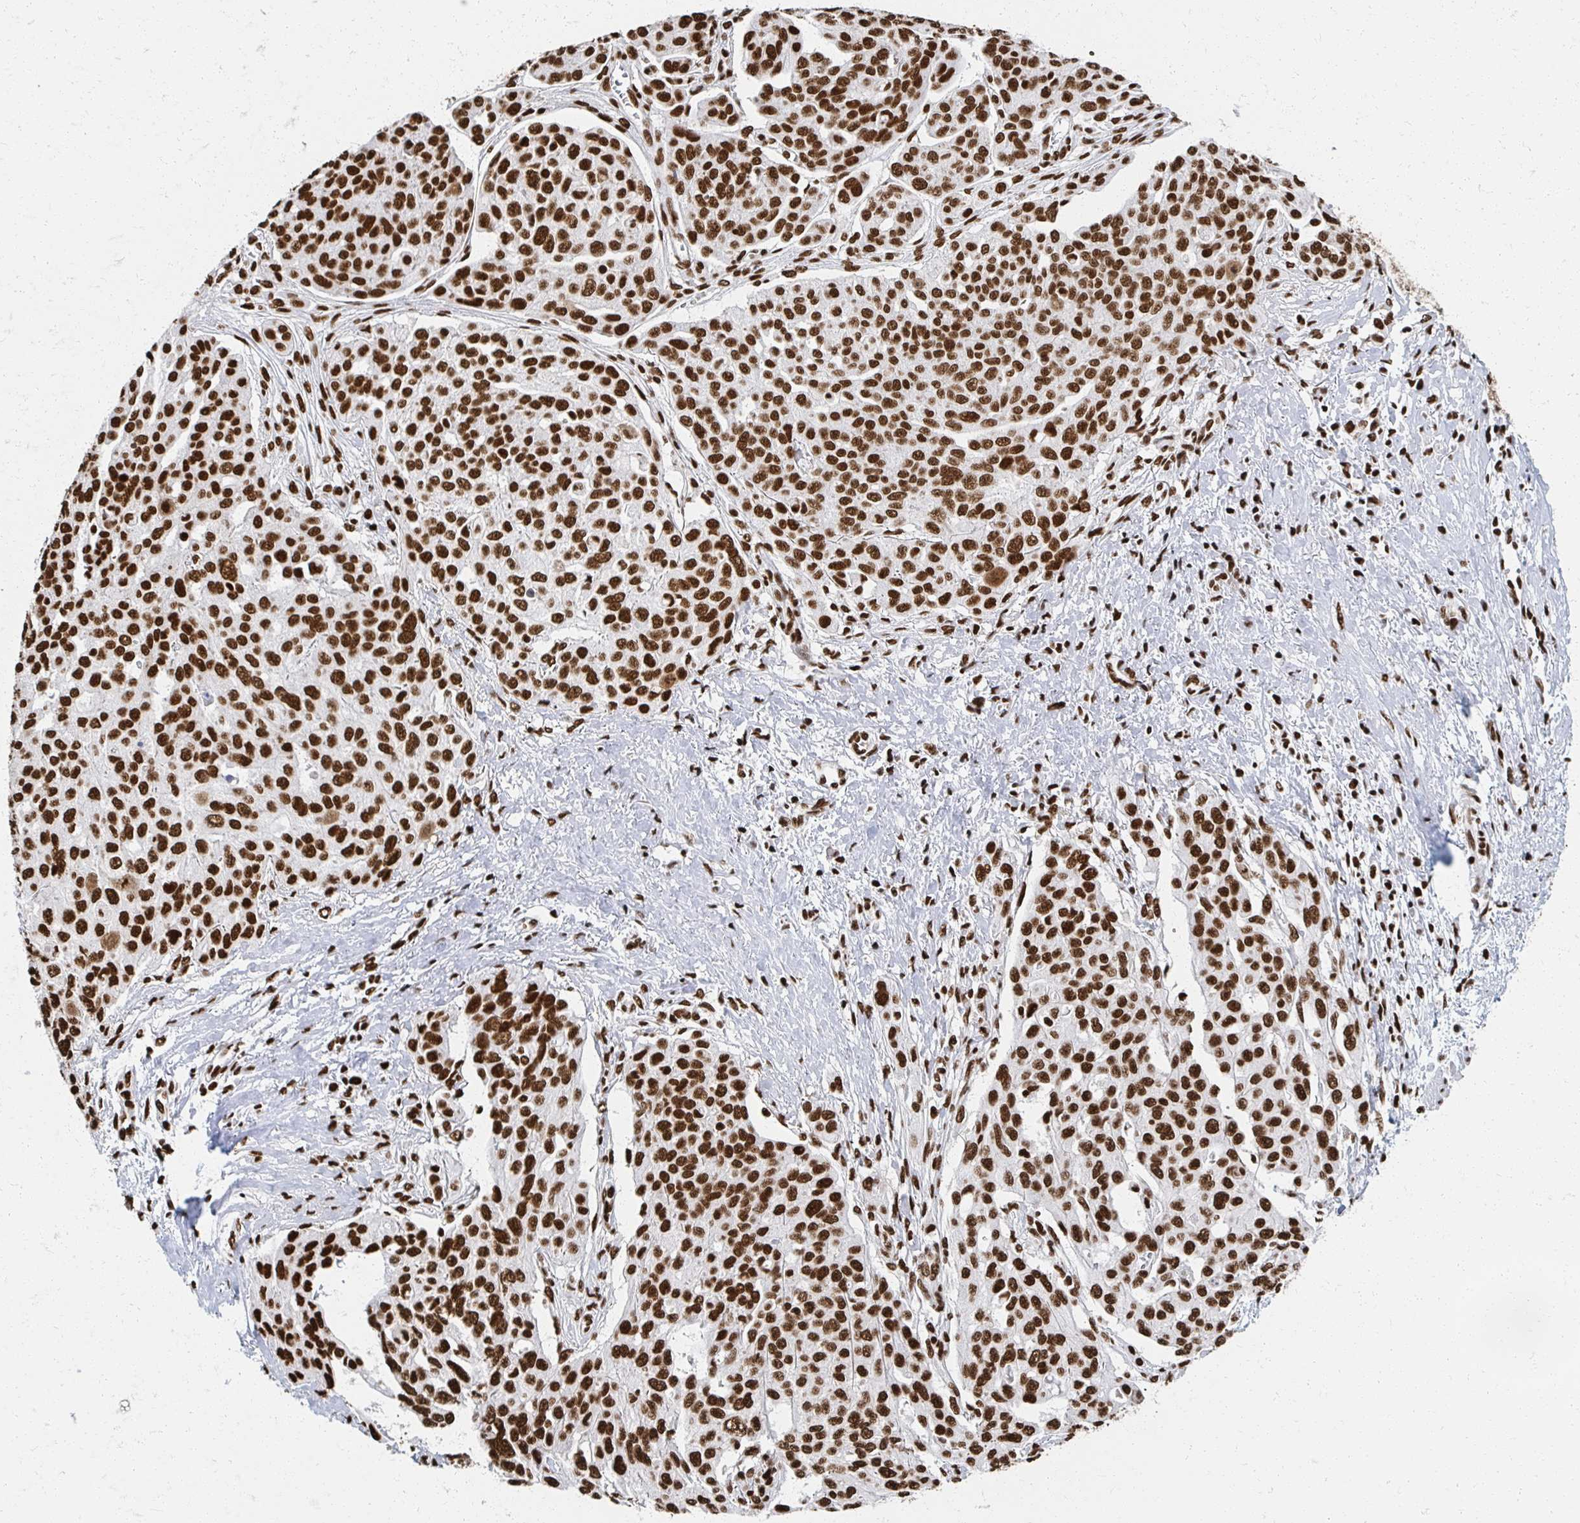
{"staining": {"intensity": "strong", "quantity": ">75%", "location": "nuclear"}, "tissue": "ovarian cancer", "cell_type": "Tumor cells", "image_type": "cancer", "snomed": [{"axis": "morphology", "description": "Carcinoma, endometroid"}, {"axis": "topography", "description": "Ovary"}], "caption": "Ovarian endometroid carcinoma stained with a protein marker demonstrates strong staining in tumor cells.", "gene": "RBBP7", "patient": {"sex": "female", "age": 70}}